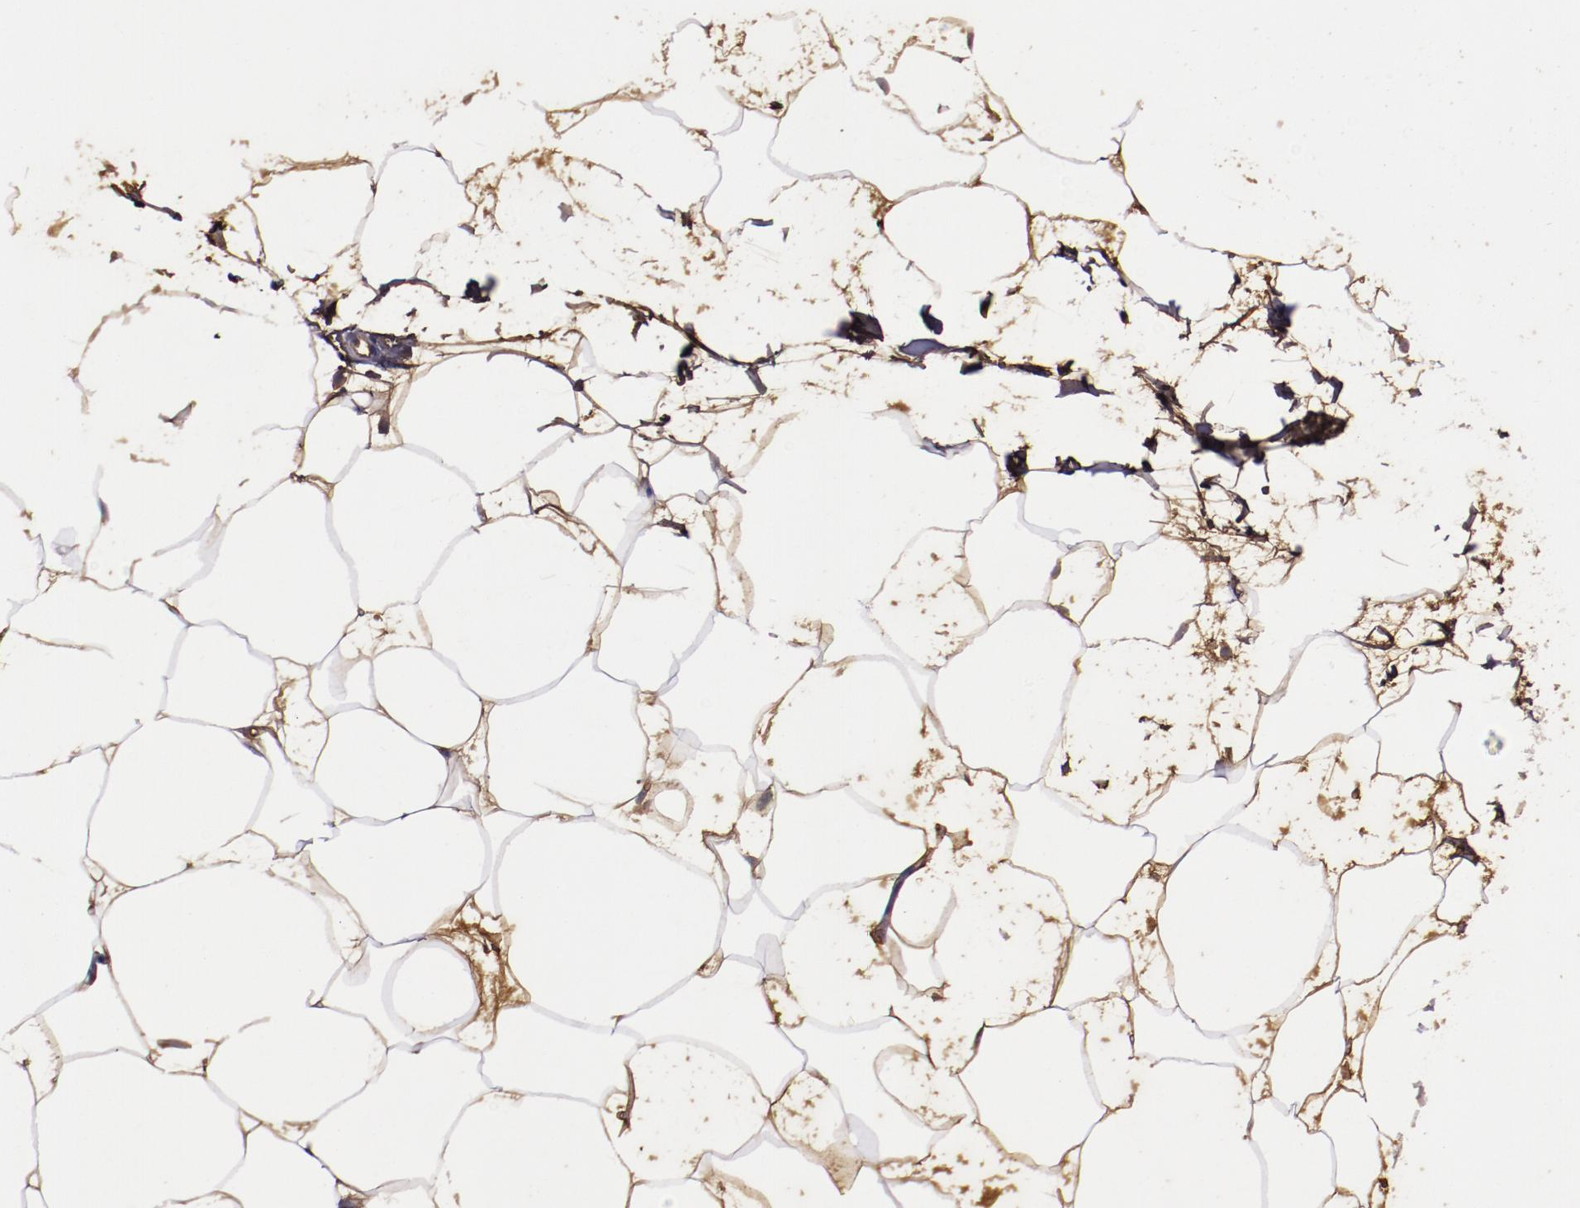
{"staining": {"intensity": "moderate", "quantity": "25%-75%", "location": "cytoplasmic/membranous"}, "tissue": "adipose tissue", "cell_type": "Adipocytes", "image_type": "normal", "snomed": [{"axis": "morphology", "description": "Normal tissue, NOS"}, {"axis": "morphology", "description": "Duct carcinoma"}, {"axis": "topography", "description": "Breast"}, {"axis": "topography", "description": "Adipose tissue"}], "caption": "Protein staining exhibits moderate cytoplasmic/membranous positivity in about 25%-75% of adipocytes in benign adipose tissue. (Stains: DAB in brown, nuclei in blue, Microscopy: brightfield microscopy at high magnification).", "gene": "A2M", "patient": {"sex": "female", "age": 37}}